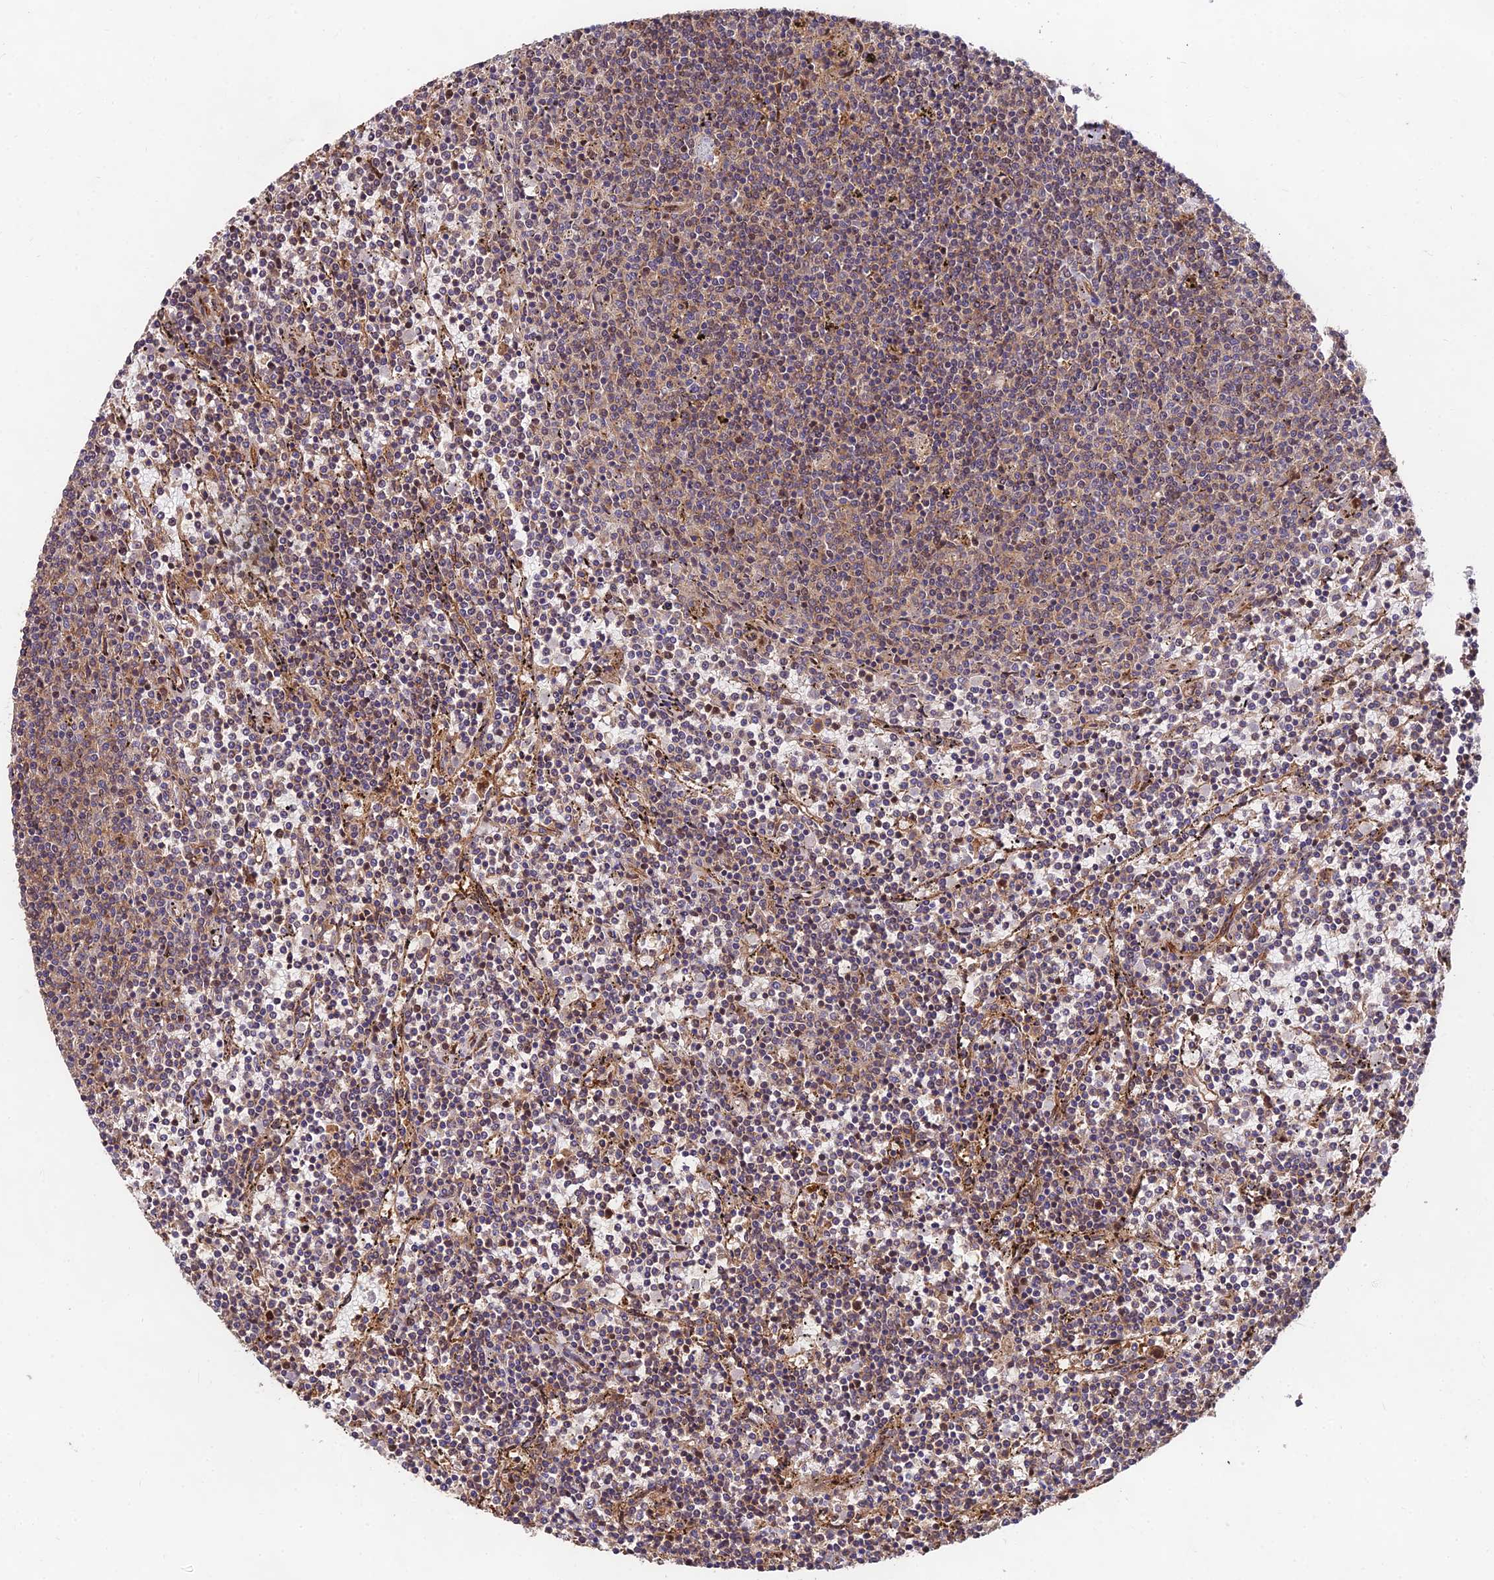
{"staining": {"intensity": "weak", "quantity": "<25%", "location": "nuclear"}, "tissue": "lymphoma", "cell_type": "Tumor cells", "image_type": "cancer", "snomed": [{"axis": "morphology", "description": "Malignant lymphoma, non-Hodgkin's type, Low grade"}, {"axis": "topography", "description": "Spleen"}], "caption": "Immunohistochemistry photomicrograph of neoplastic tissue: low-grade malignant lymphoma, non-Hodgkin's type stained with DAB shows no significant protein staining in tumor cells.", "gene": "MKKS", "patient": {"sex": "female", "age": 50}}